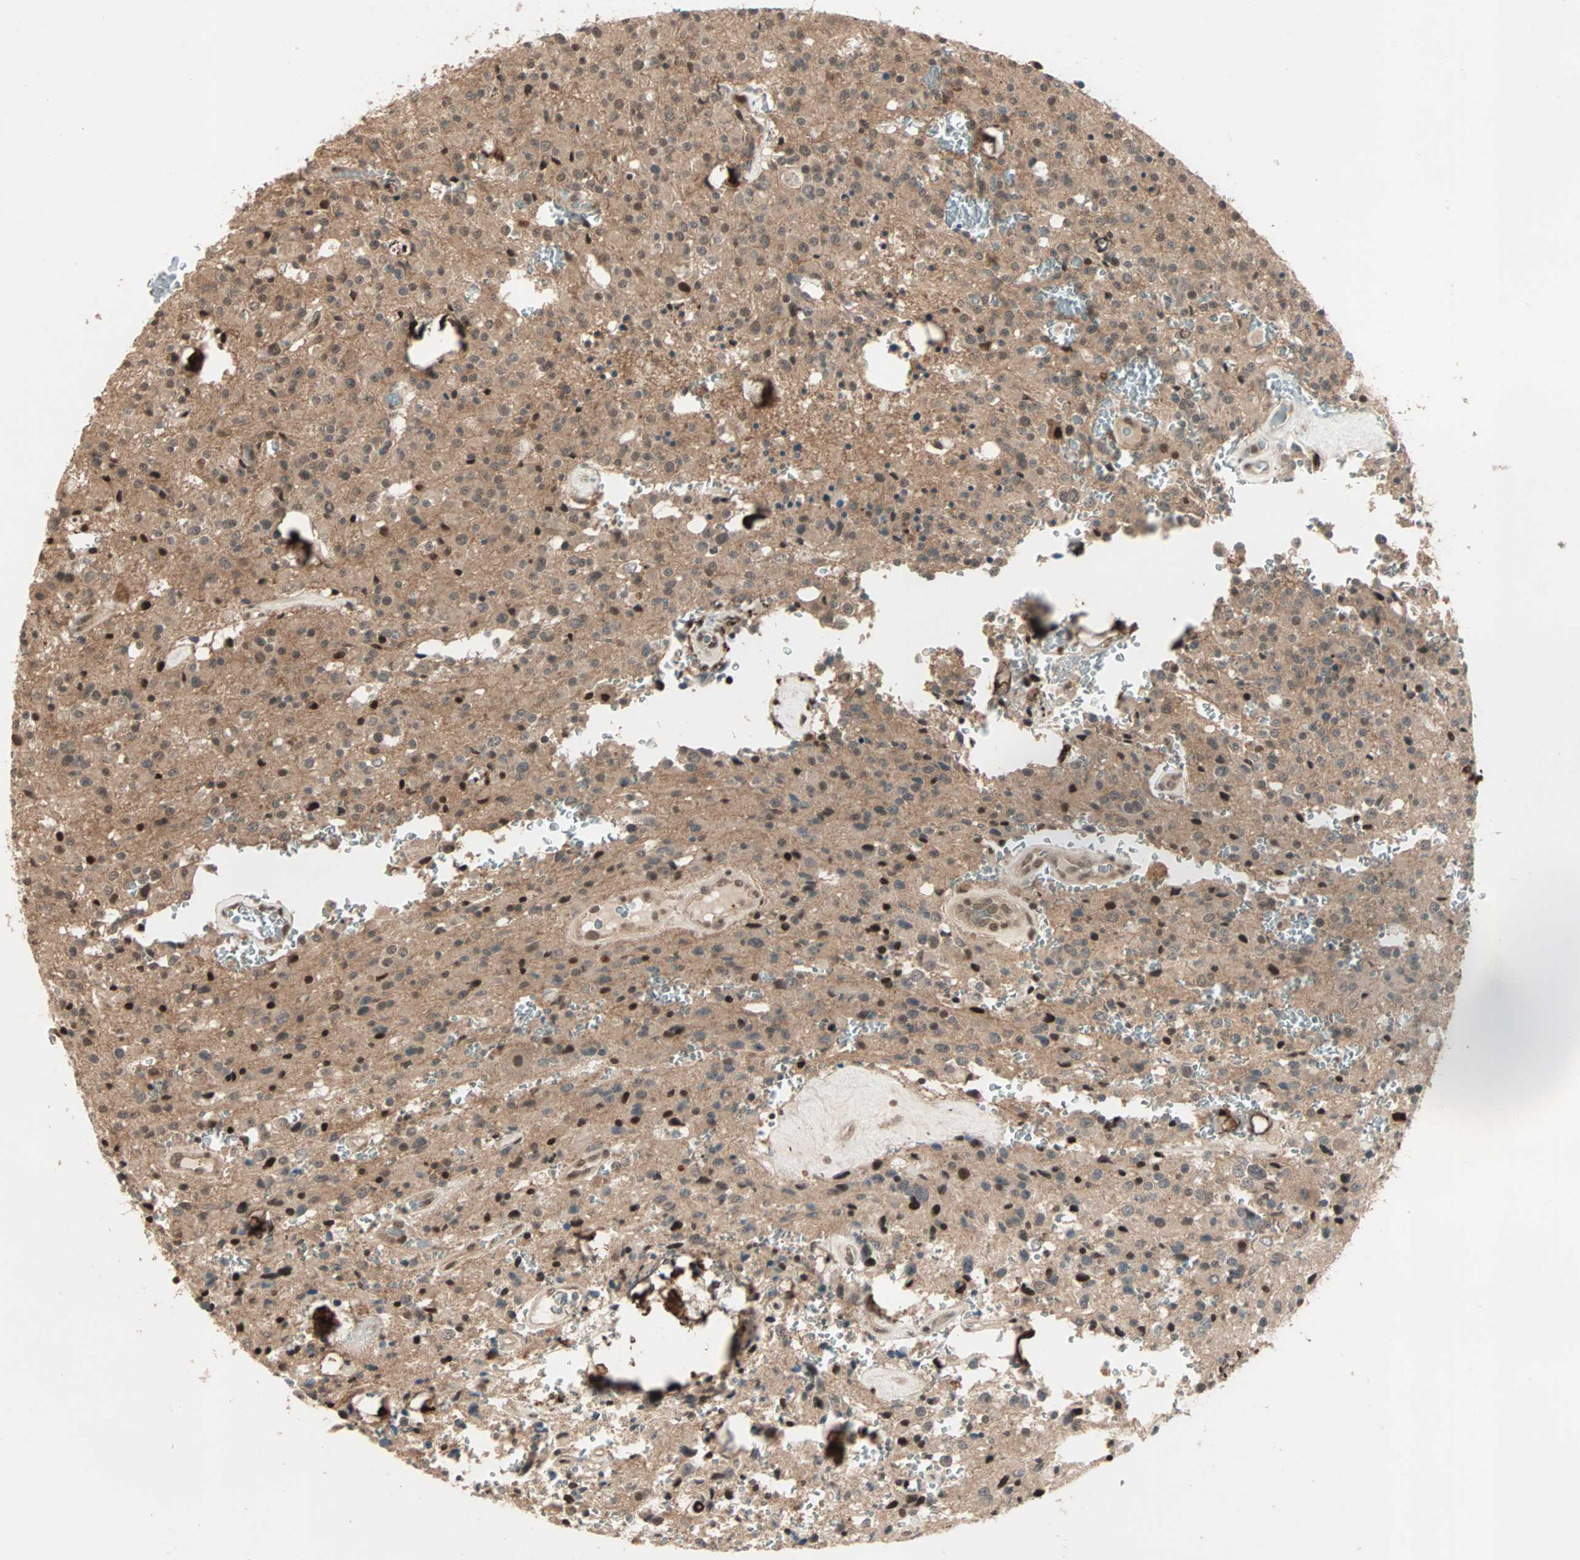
{"staining": {"intensity": "weak", "quantity": "<25%", "location": "nuclear"}, "tissue": "glioma", "cell_type": "Tumor cells", "image_type": "cancer", "snomed": [{"axis": "morphology", "description": "Glioma, malignant, Low grade"}, {"axis": "topography", "description": "Brain"}], "caption": "Immunohistochemistry histopathology image of neoplastic tissue: malignant glioma (low-grade) stained with DAB shows no significant protein positivity in tumor cells.", "gene": "ZNF701", "patient": {"sex": "male", "age": 58}}